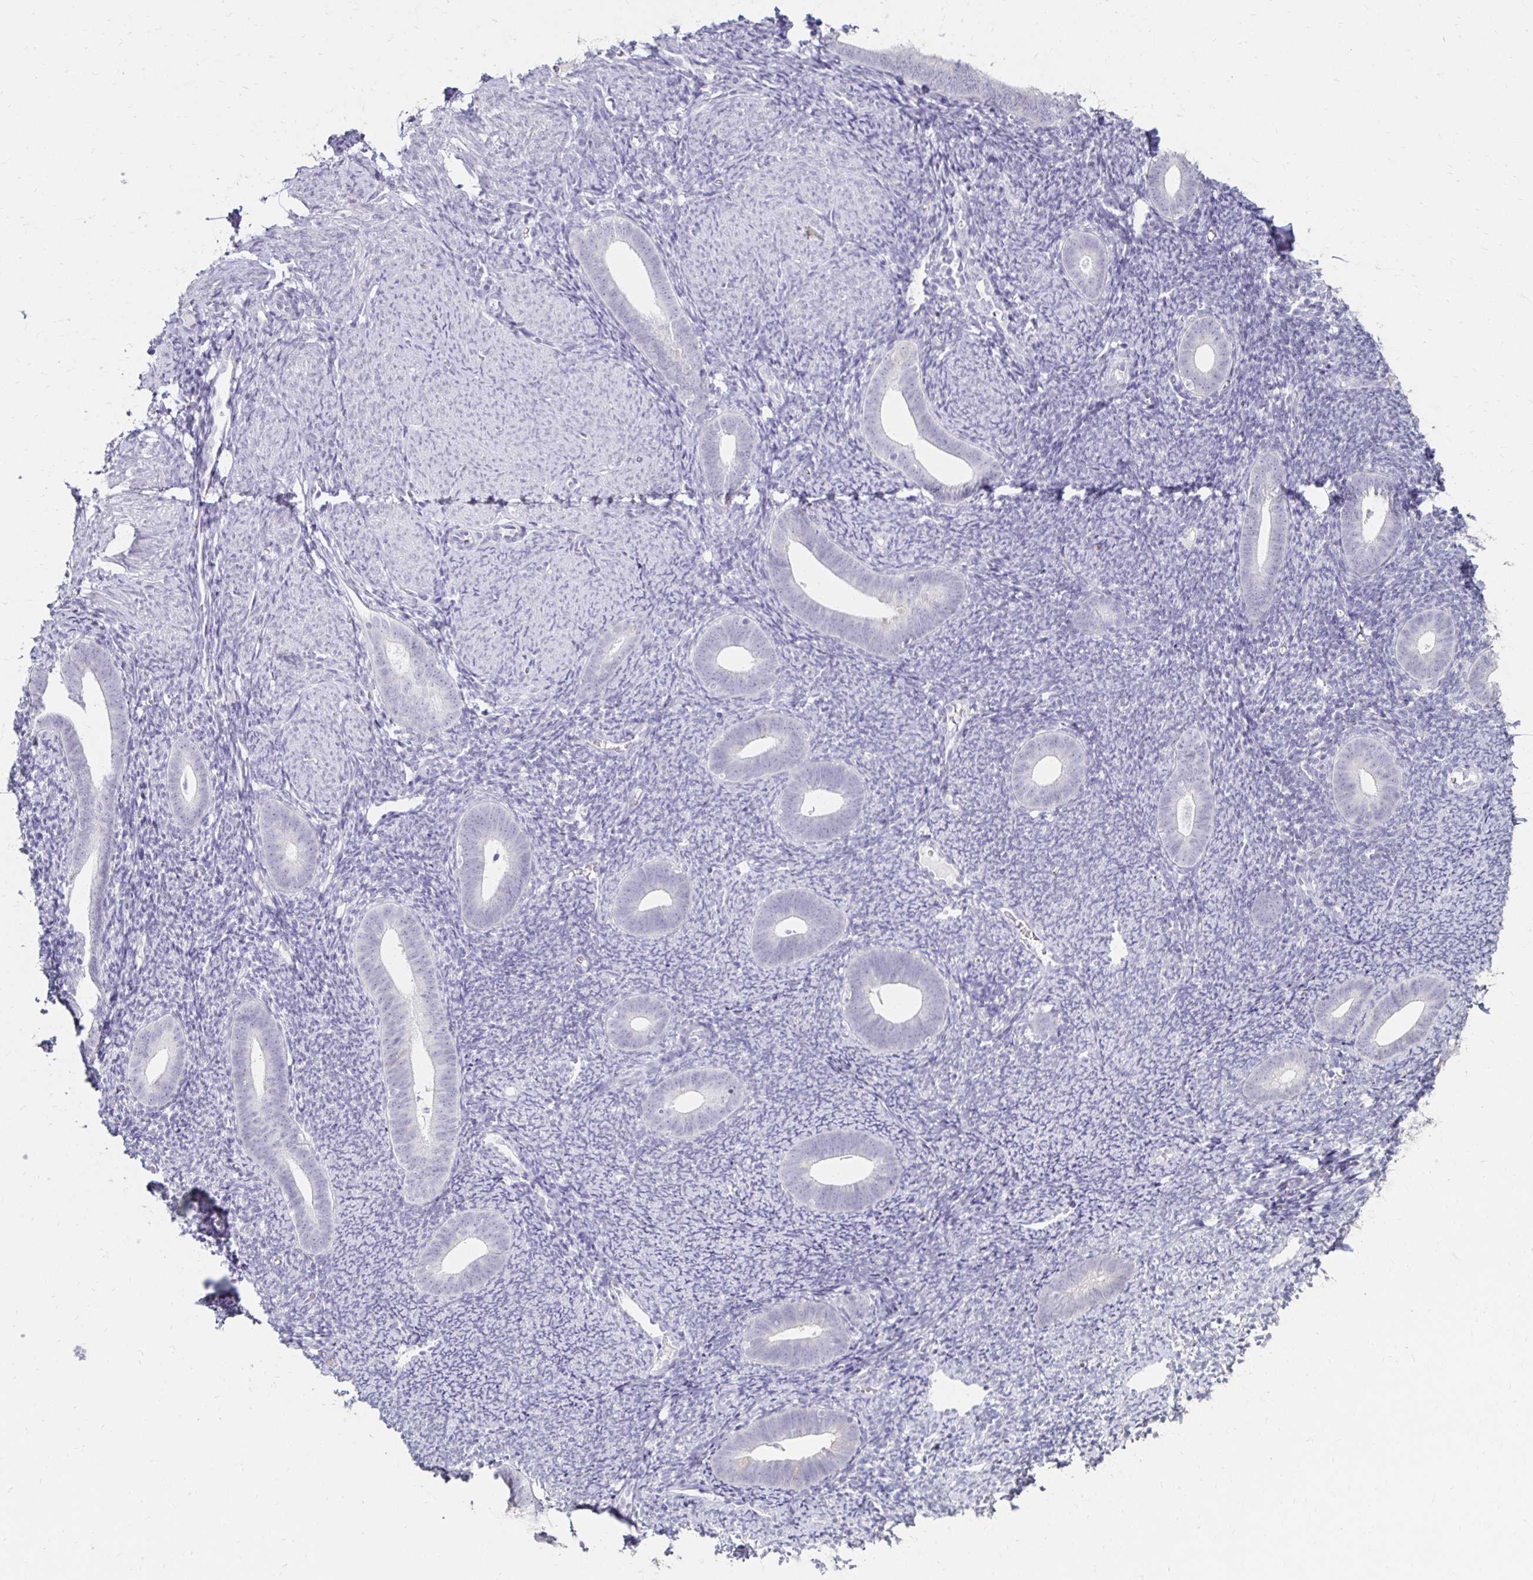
{"staining": {"intensity": "negative", "quantity": "none", "location": "none"}, "tissue": "endometrium", "cell_type": "Cells in endometrial stroma", "image_type": "normal", "snomed": [{"axis": "morphology", "description": "Normal tissue, NOS"}, {"axis": "topography", "description": "Endometrium"}], "caption": "A high-resolution image shows IHC staining of normal endometrium, which shows no significant staining in cells in endometrial stroma.", "gene": "TOMM34", "patient": {"sex": "female", "age": 39}}